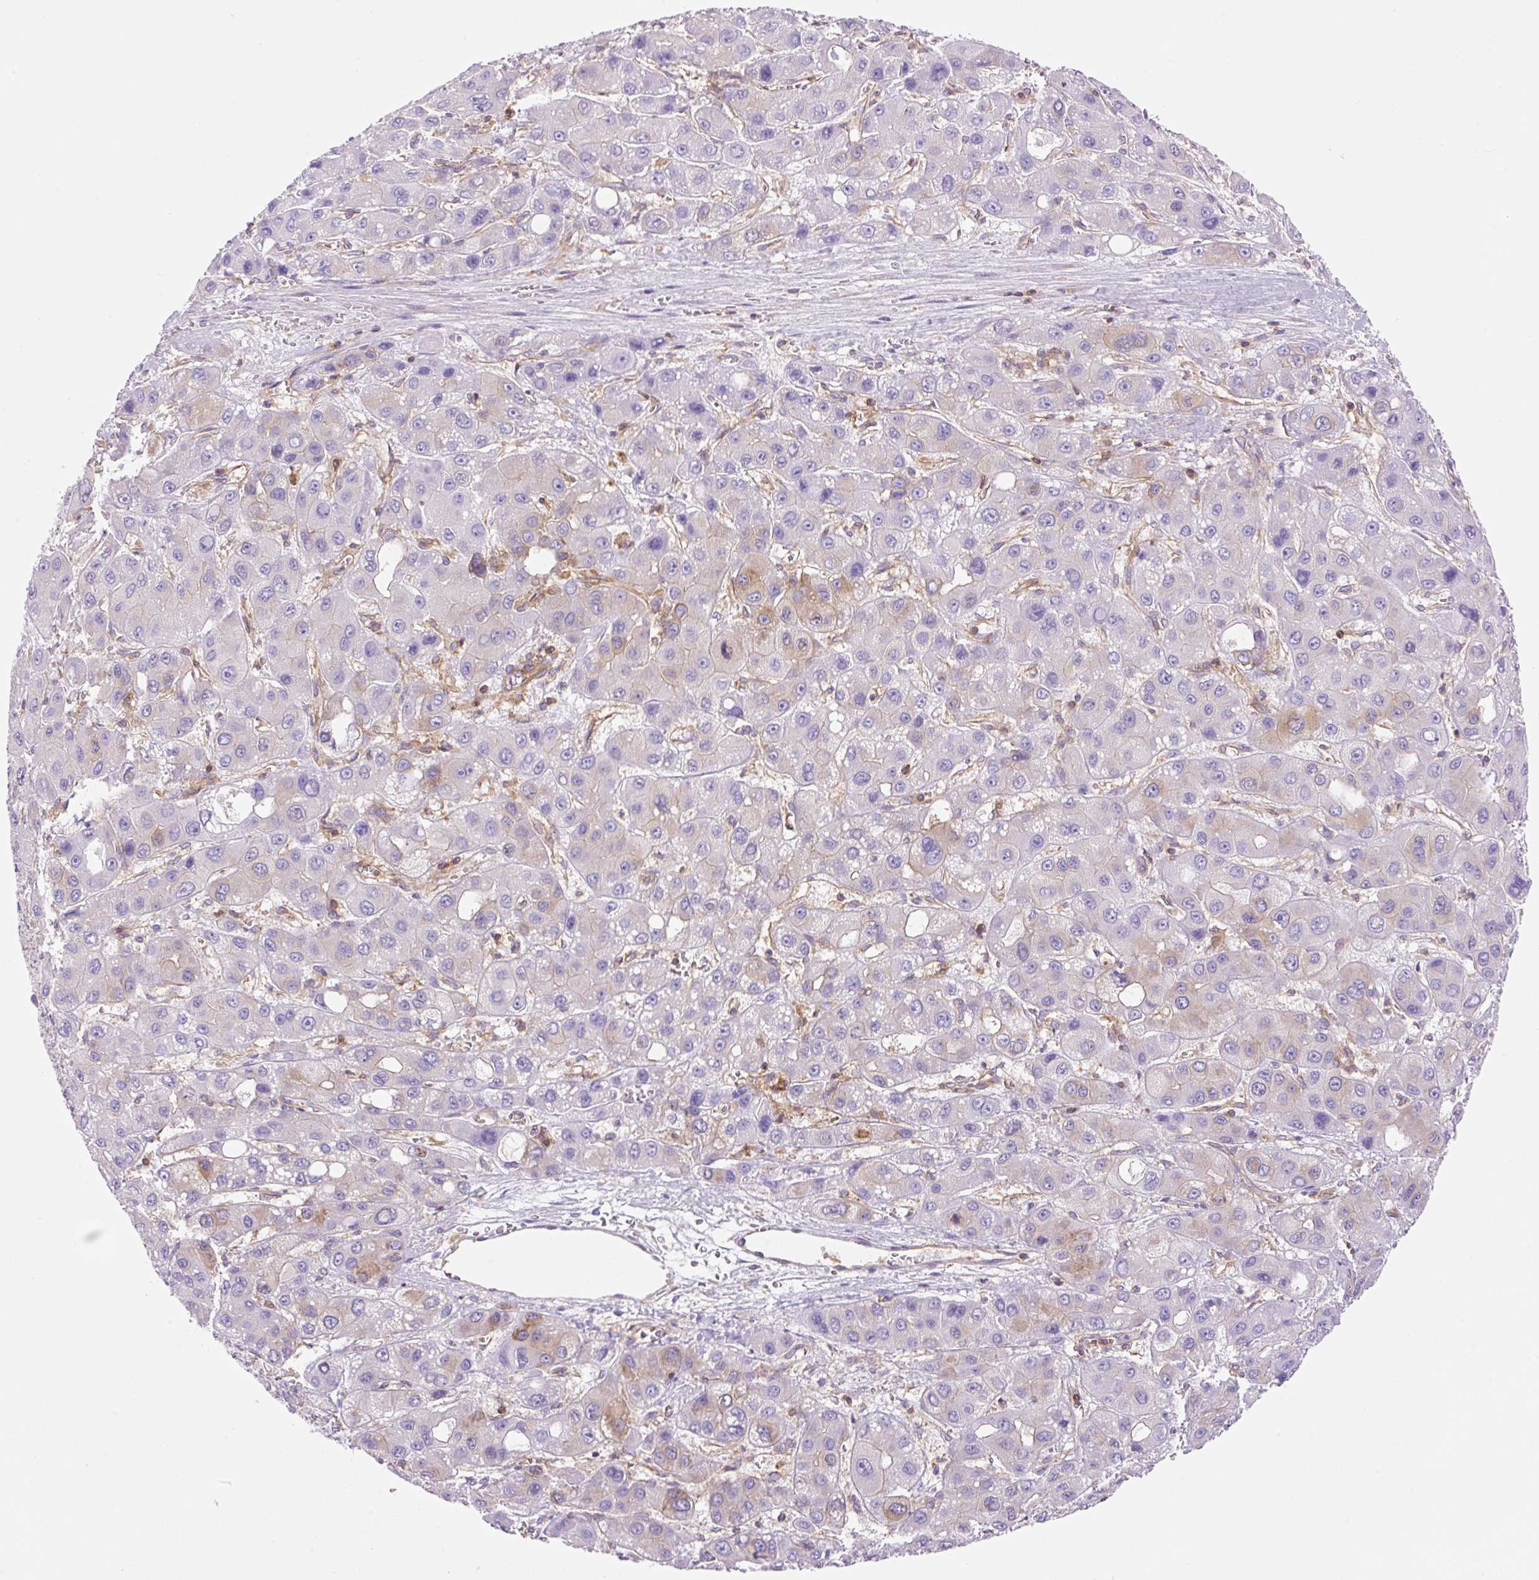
{"staining": {"intensity": "negative", "quantity": "none", "location": "none"}, "tissue": "liver cancer", "cell_type": "Tumor cells", "image_type": "cancer", "snomed": [{"axis": "morphology", "description": "Carcinoma, Hepatocellular, NOS"}, {"axis": "topography", "description": "Liver"}], "caption": "Immunohistochemistry micrograph of neoplastic tissue: human hepatocellular carcinoma (liver) stained with DAB (3,3'-diaminobenzidine) demonstrates no significant protein expression in tumor cells.", "gene": "DNM2", "patient": {"sex": "male", "age": 55}}